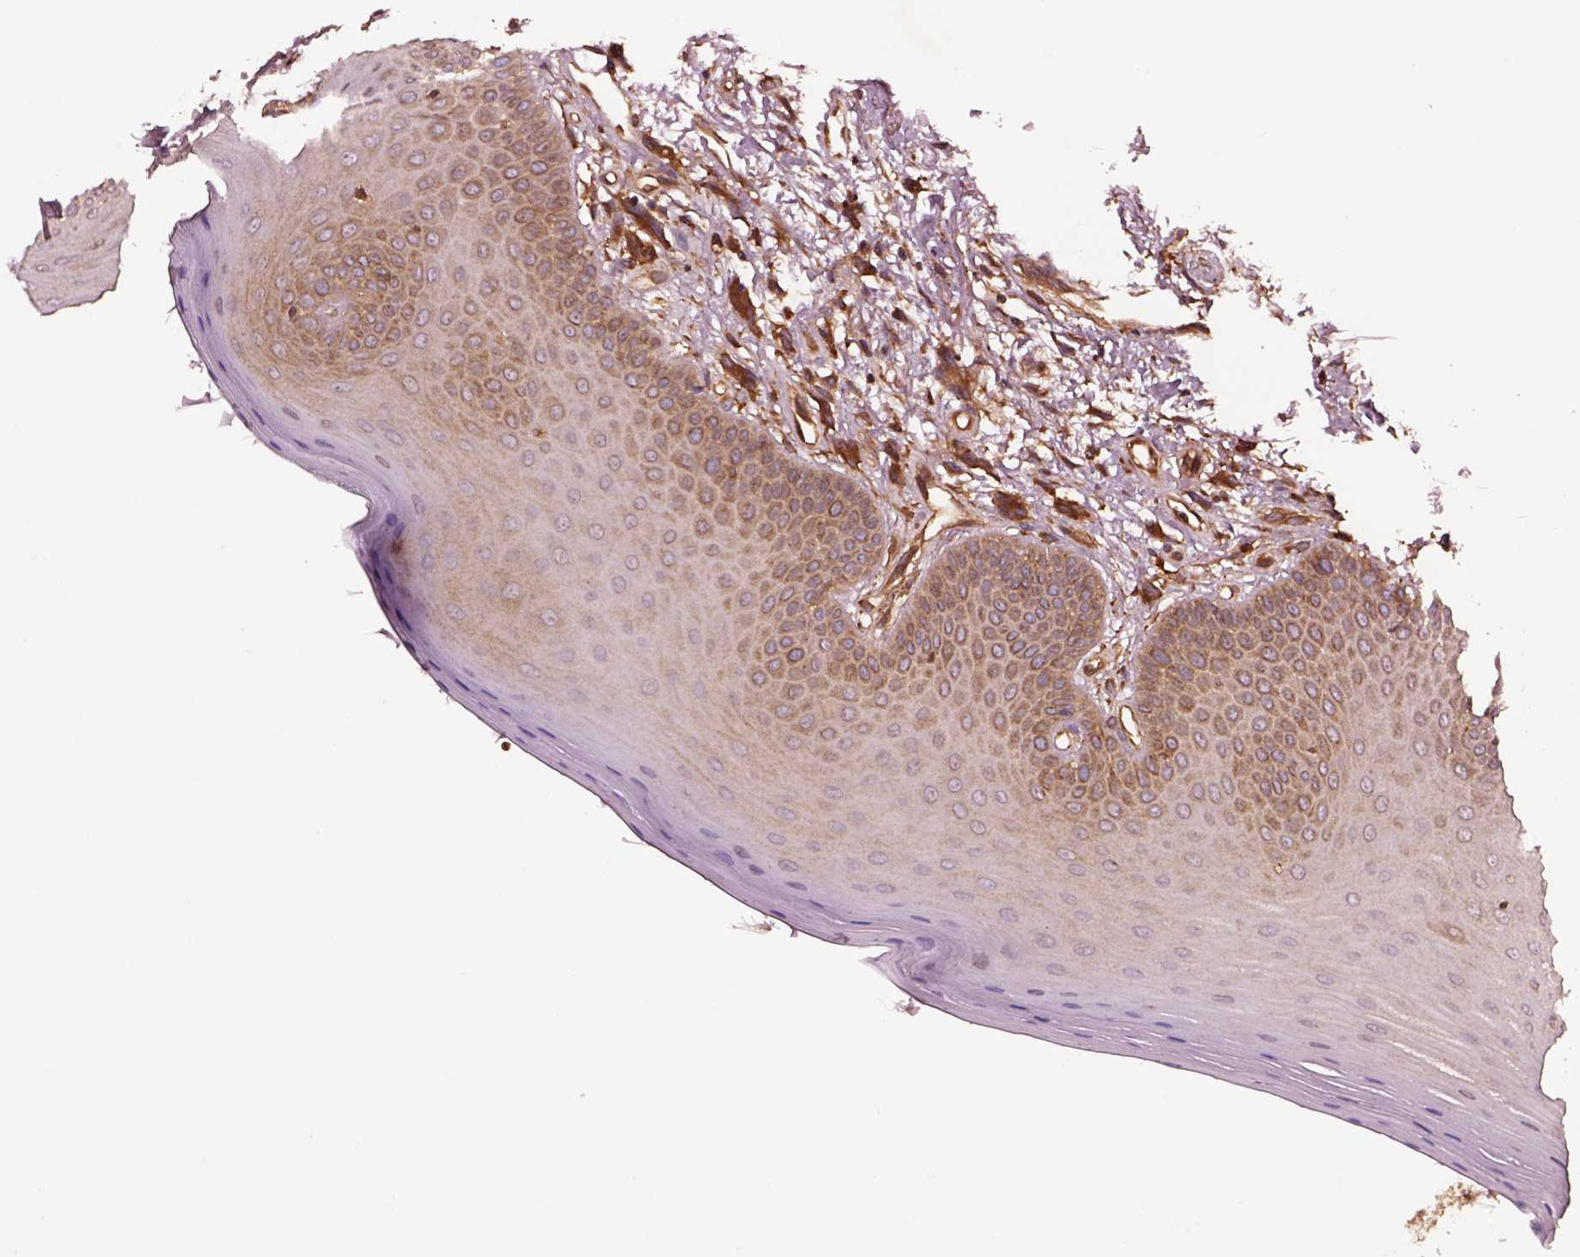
{"staining": {"intensity": "moderate", "quantity": "<25%", "location": "cytoplasmic/membranous,nuclear"}, "tissue": "oral mucosa", "cell_type": "Squamous epithelial cells", "image_type": "normal", "snomed": [{"axis": "morphology", "description": "Normal tissue, NOS"}, {"axis": "morphology", "description": "Normal morphology"}, {"axis": "topography", "description": "Oral tissue"}], "caption": "Protein staining by immunohistochemistry exhibits moderate cytoplasmic/membranous,nuclear positivity in about <25% of squamous epithelial cells in benign oral mucosa.", "gene": "WASHC2A", "patient": {"sex": "female", "age": 76}}